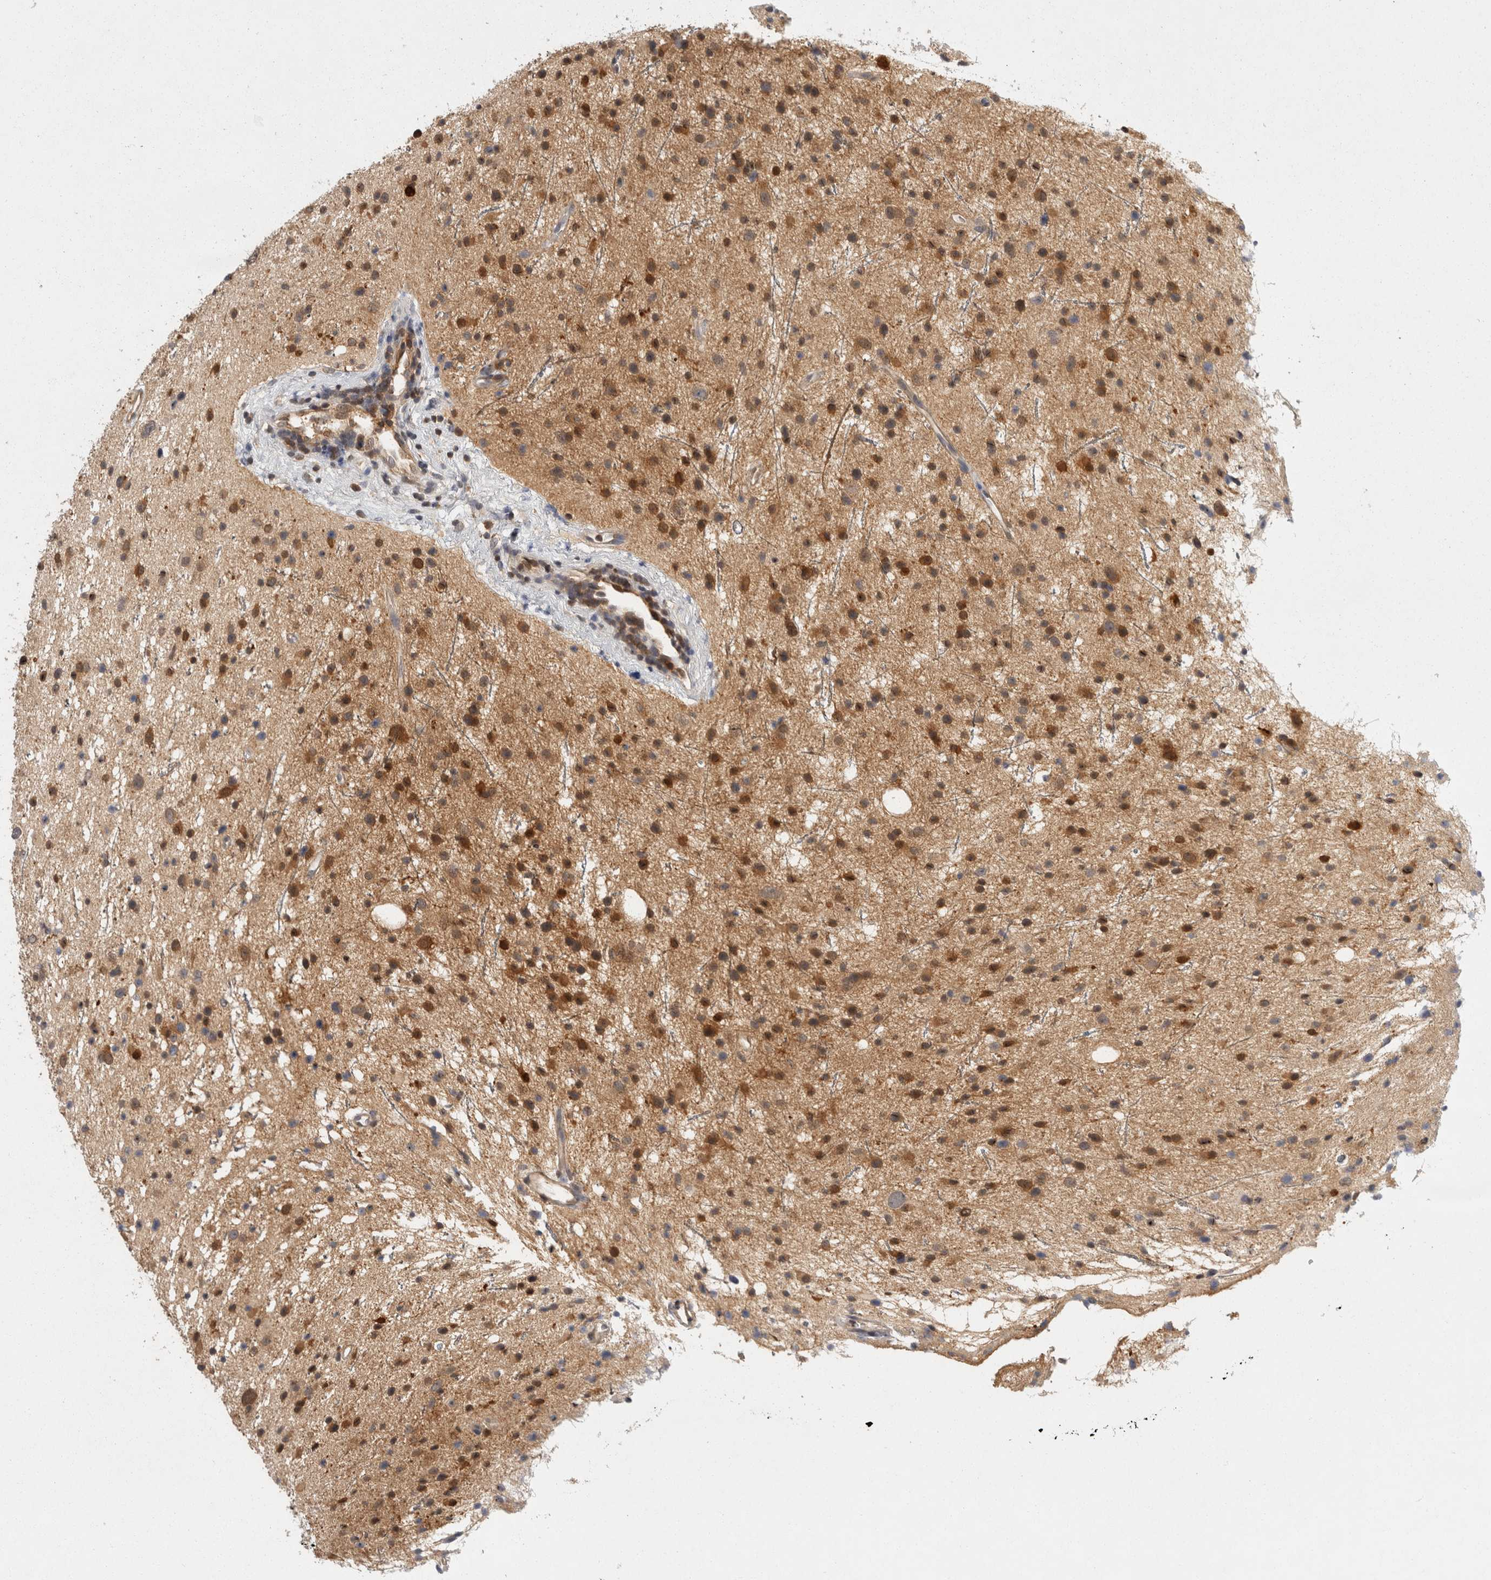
{"staining": {"intensity": "moderate", "quantity": ">75%", "location": "cytoplasmic/membranous"}, "tissue": "glioma", "cell_type": "Tumor cells", "image_type": "cancer", "snomed": [{"axis": "morphology", "description": "Glioma, malignant, Low grade"}, {"axis": "topography", "description": "Cerebral cortex"}], "caption": "Tumor cells exhibit moderate cytoplasmic/membranous positivity in approximately >75% of cells in glioma. Using DAB (brown) and hematoxylin (blue) stains, captured at high magnification using brightfield microscopy.", "gene": "ACAT2", "patient": {"sex": "female", "age": 39}}